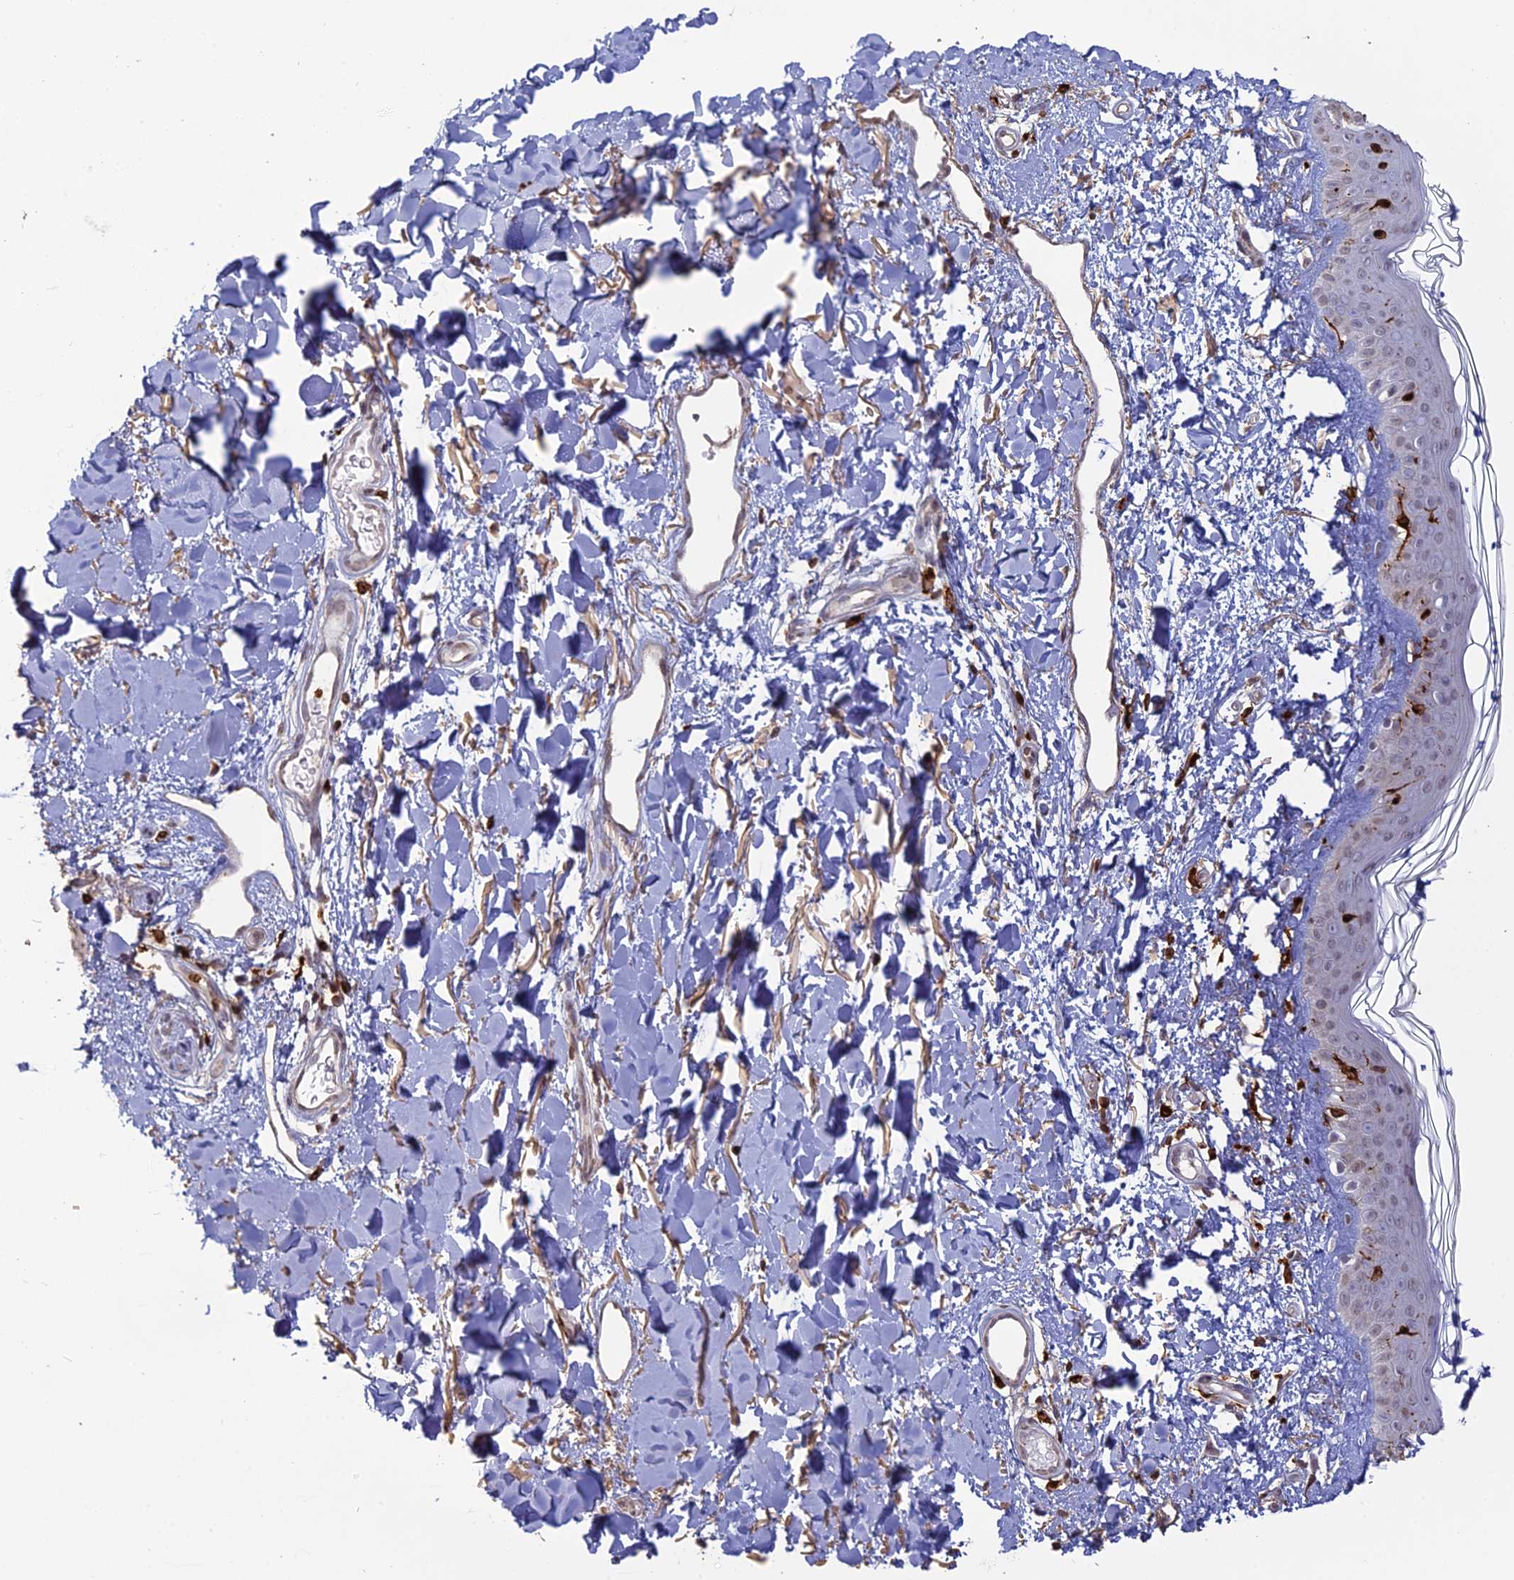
{"staining": {"intensity": "negative", "quantity": "none", "location": "none"}, "tissue": "skin", "cell_type": "Fibroblasts", "image_type": "normal", "snomed": [{"axis": "morphology", "description": "Normal tissue, NOS"}, {"axis": "topography", "description": "Skin"}], "caption": "Immunohistochemistry (IHC) of benign human skin exhibits no expression in fibroblasts. Nuclei are stained in blue.", "gene": "APOBR", "patient": {"sex": "female", "age": 58}}